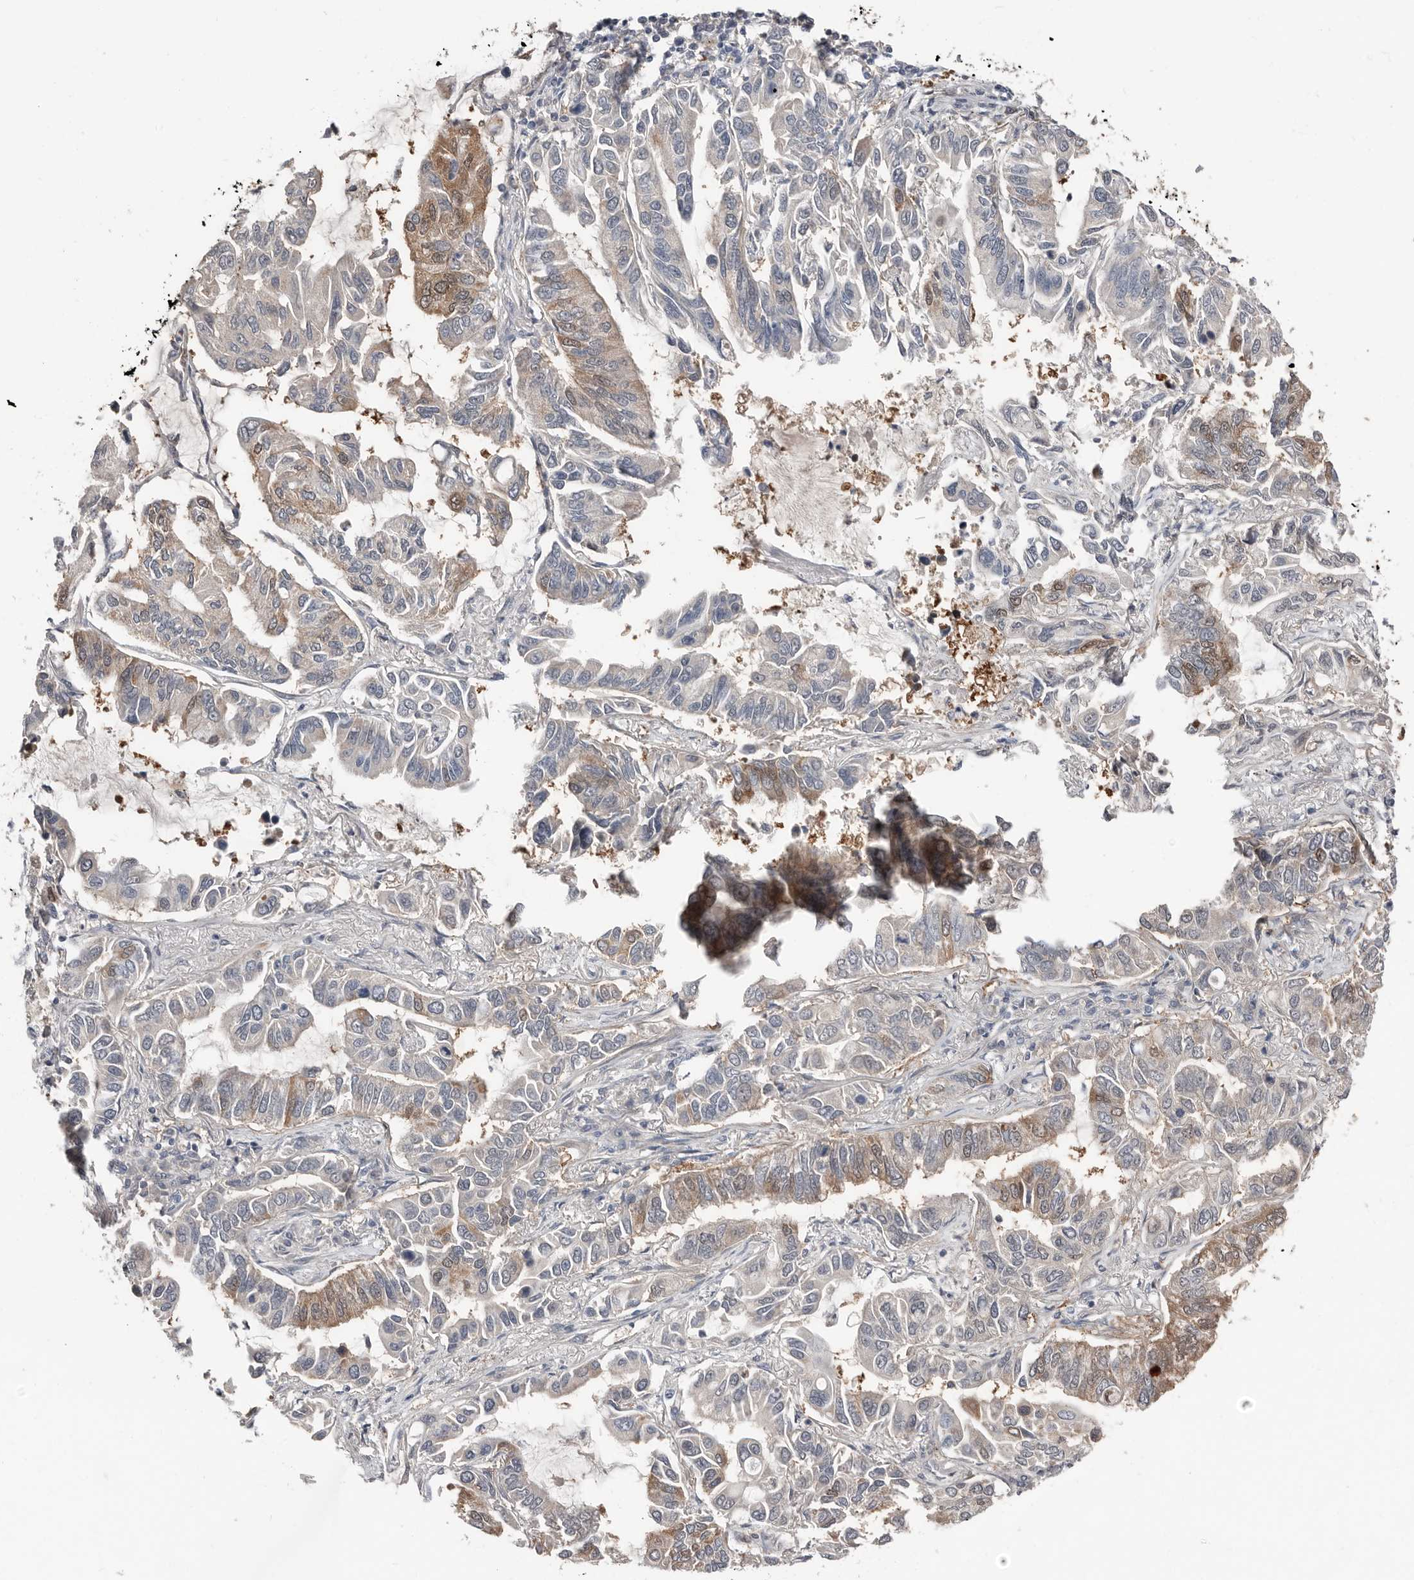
{"staining": {"intensity": "moderate", "quantity": "<25%", "location": "cytoplasmic/membranous,nuclear"}, "tissue": "lung cancer", "cell_type": "Tumor cells", "image_type": "cancer", "snomed": [{"axis": "morphology", "description": "Adenocarcinoma, NOS"}, {"axis": "topography", "description": "Lung"}], "caption": "Immunohistochemistry (DAB (3,3'-diaminobenzidine)) staining of human lung adenocarcinoma demonstrates moderate cytoplasmic/membranous and nuclear protein expression in approximately <25% of tumor cells.", "gene": "ASRGL1", "patient": {"sex": "male", "age": 64}}